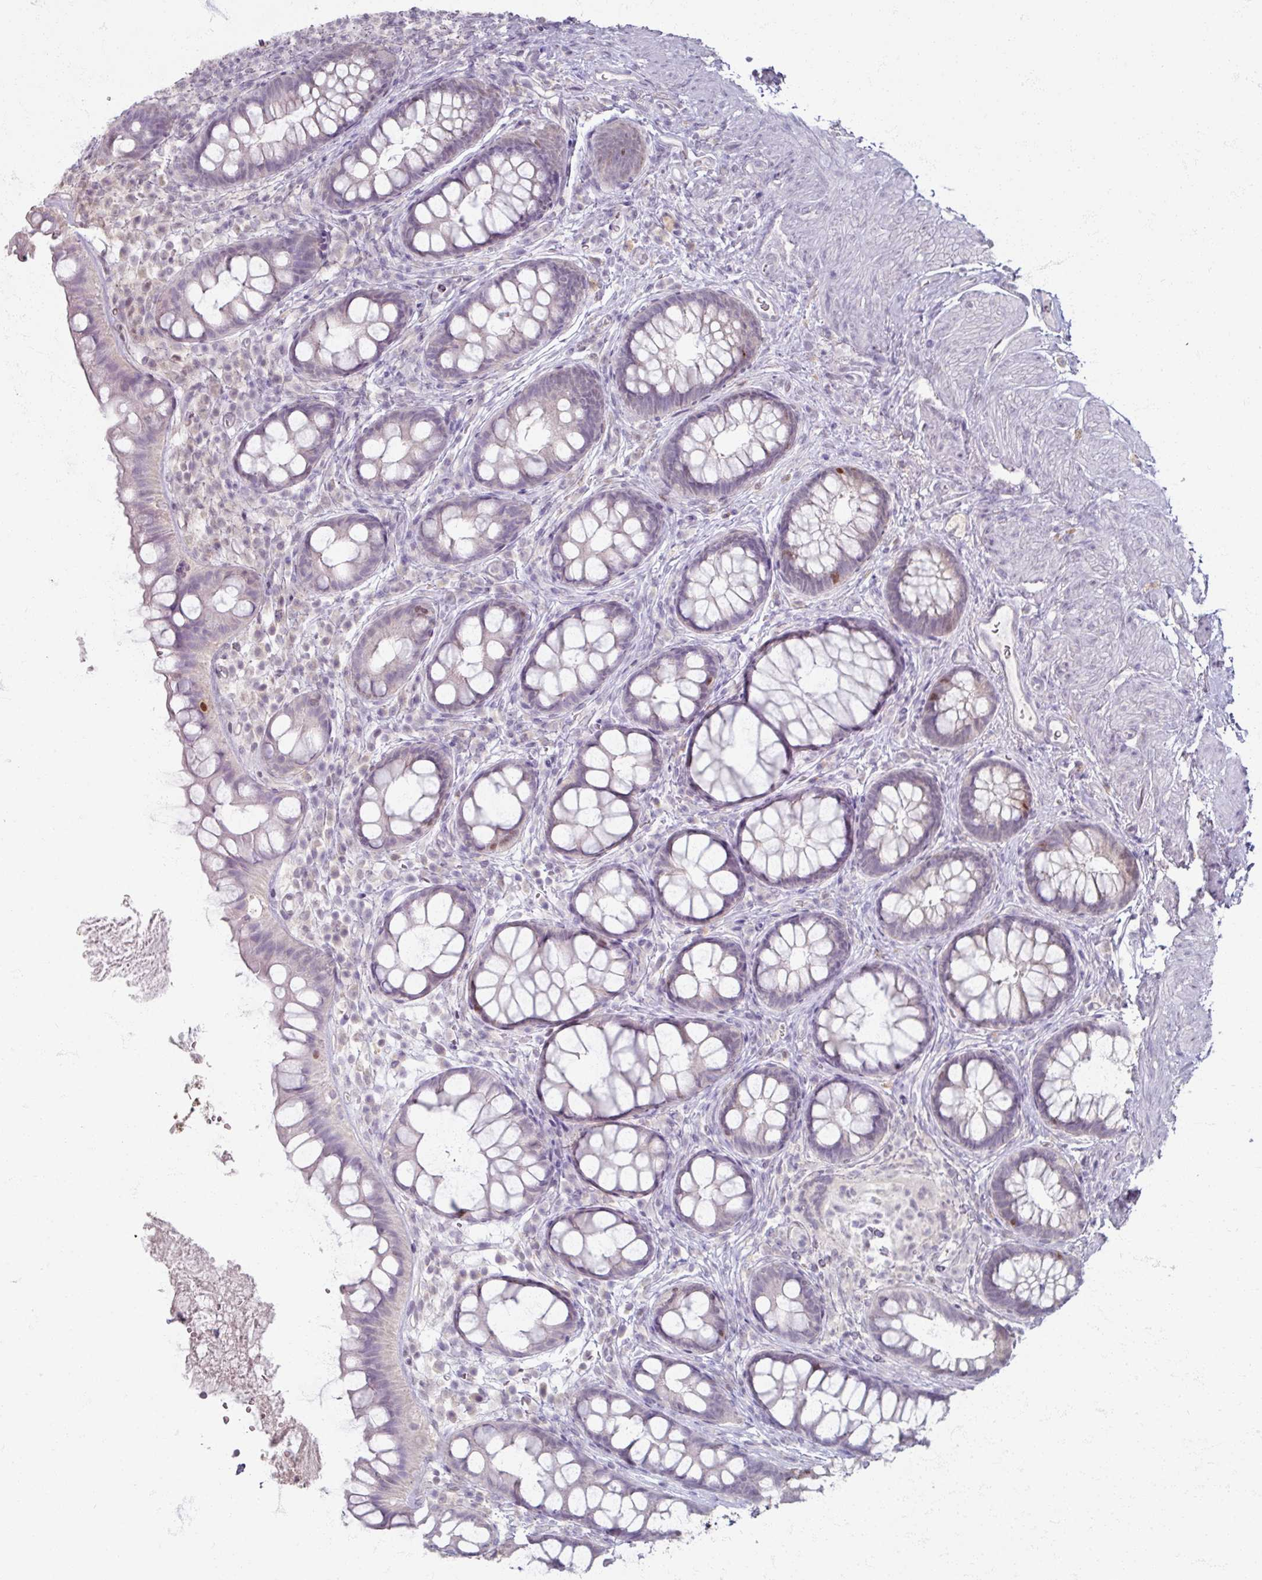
{"staining": {"intensity": "negative", "quantity": "none", "location": "none"}, "tissue": "rectum", "cell_type": "Glandular cells", "image_type": "normal", "snomed": [{"axis": "morphology", "description": "Normal tissue, NOS"}, {"axis": "topography", "description": "Rectum"}, {"axis": "topography", "description": "Peripheral nerve tissue"}], "caption": "DAB (3,3'-diaminobenzidine) immunohistochemical staining of benign rectum reveals no significant positivity in glandular cells.", "gene": "SOX11", "patient": {"sex": "female", "age": 69}}